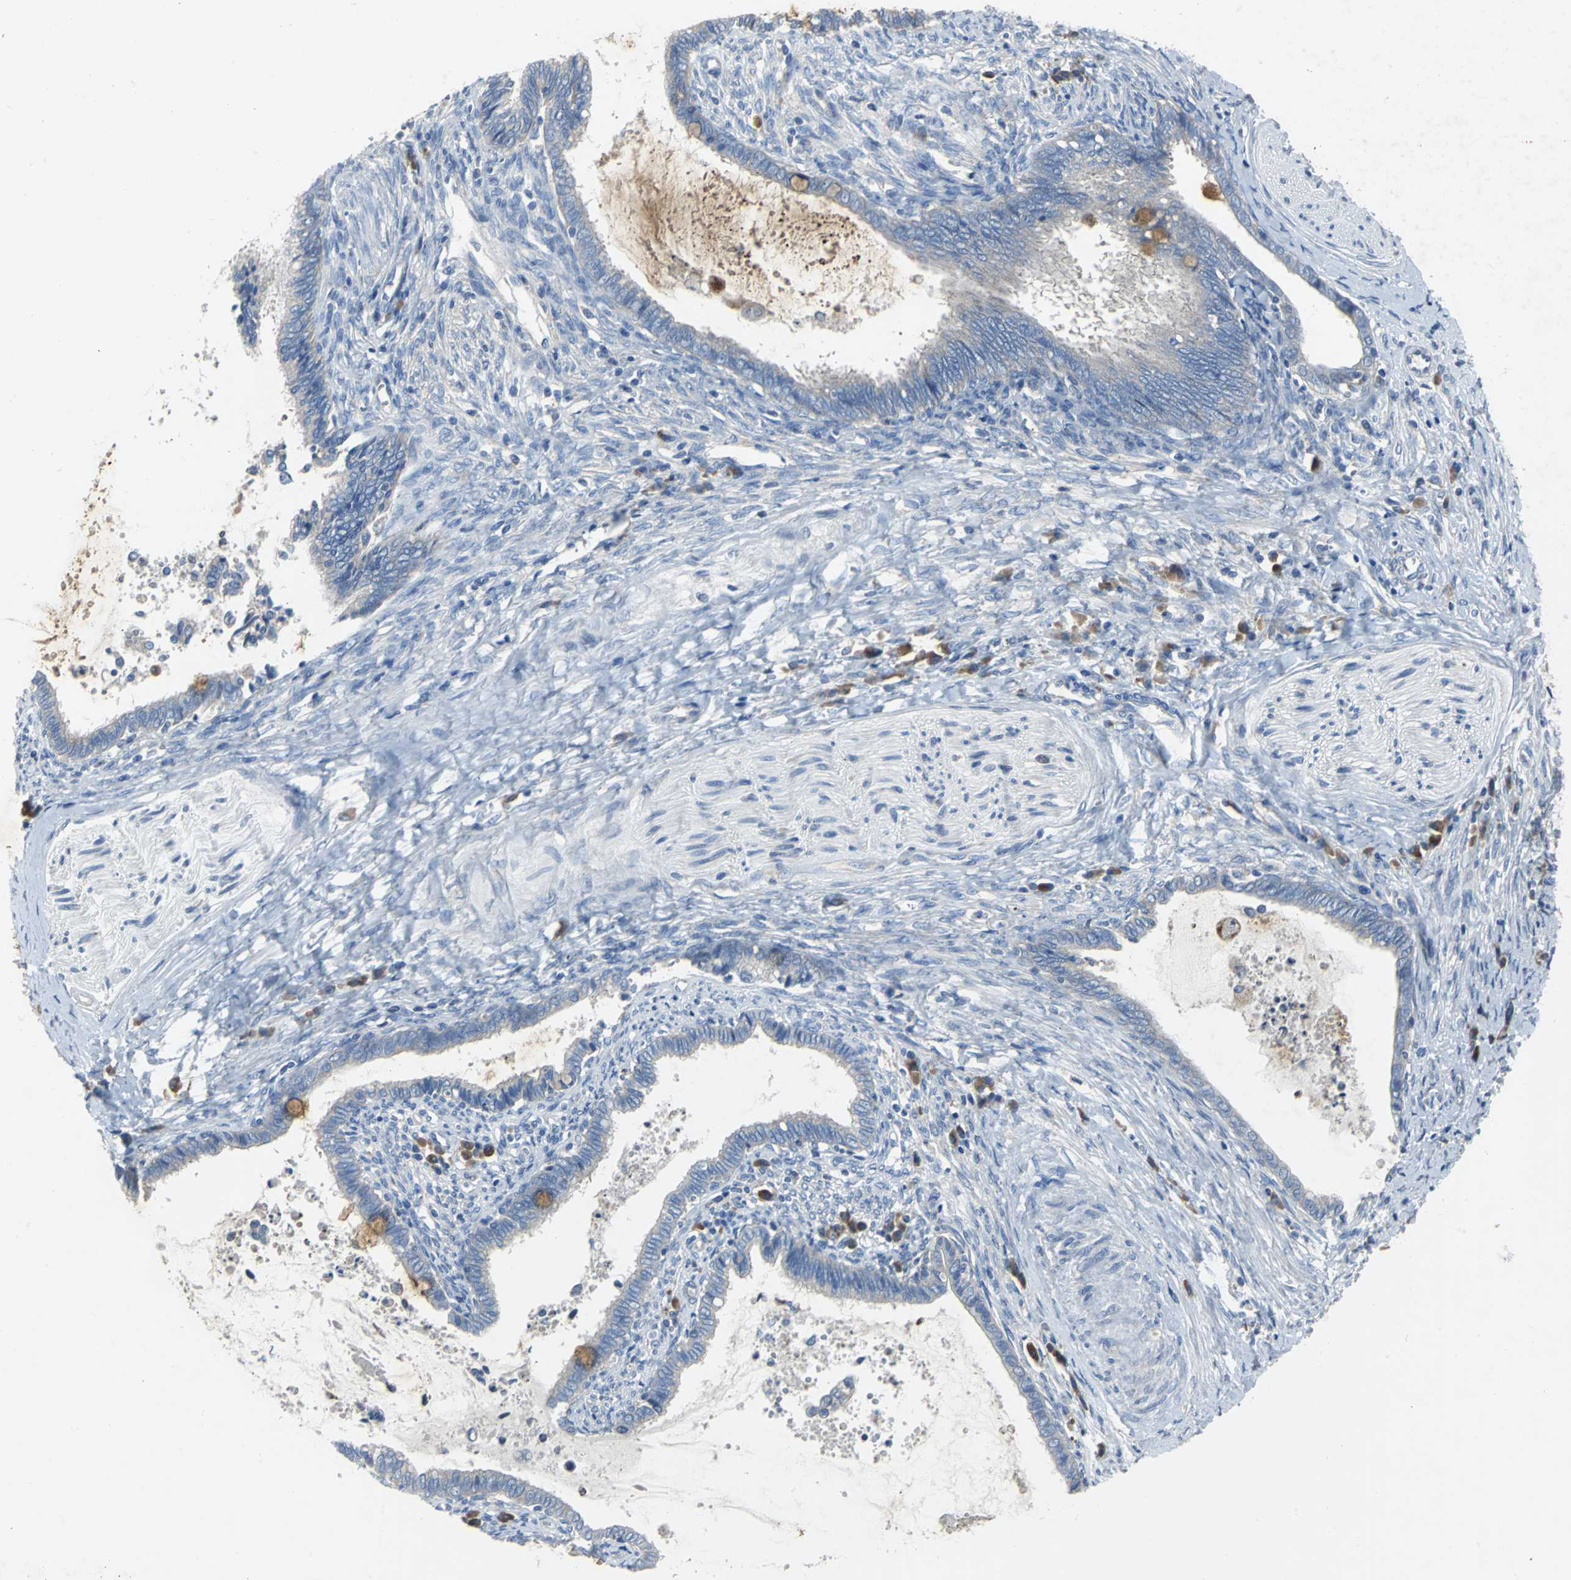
{"staining": {"intensity": "weak", "quantity": "<25%", "location": "cytoplasmic/membranous"}, "tissue": "cervical cancer", "cell_type": "Tumor cells", "image_type": "cancer", "snomed": [{"axis": "morphology", "description": "Adenocarcinoma, NOS"}, {"axis": "topography", "description": "Cervix"}], "caption": "DAB immunohistochemical staining of cervical cancer displays no significant expression in tumor cells.", "gene": "EIF5A", "patient": {"sex": "female", "age": 44}}